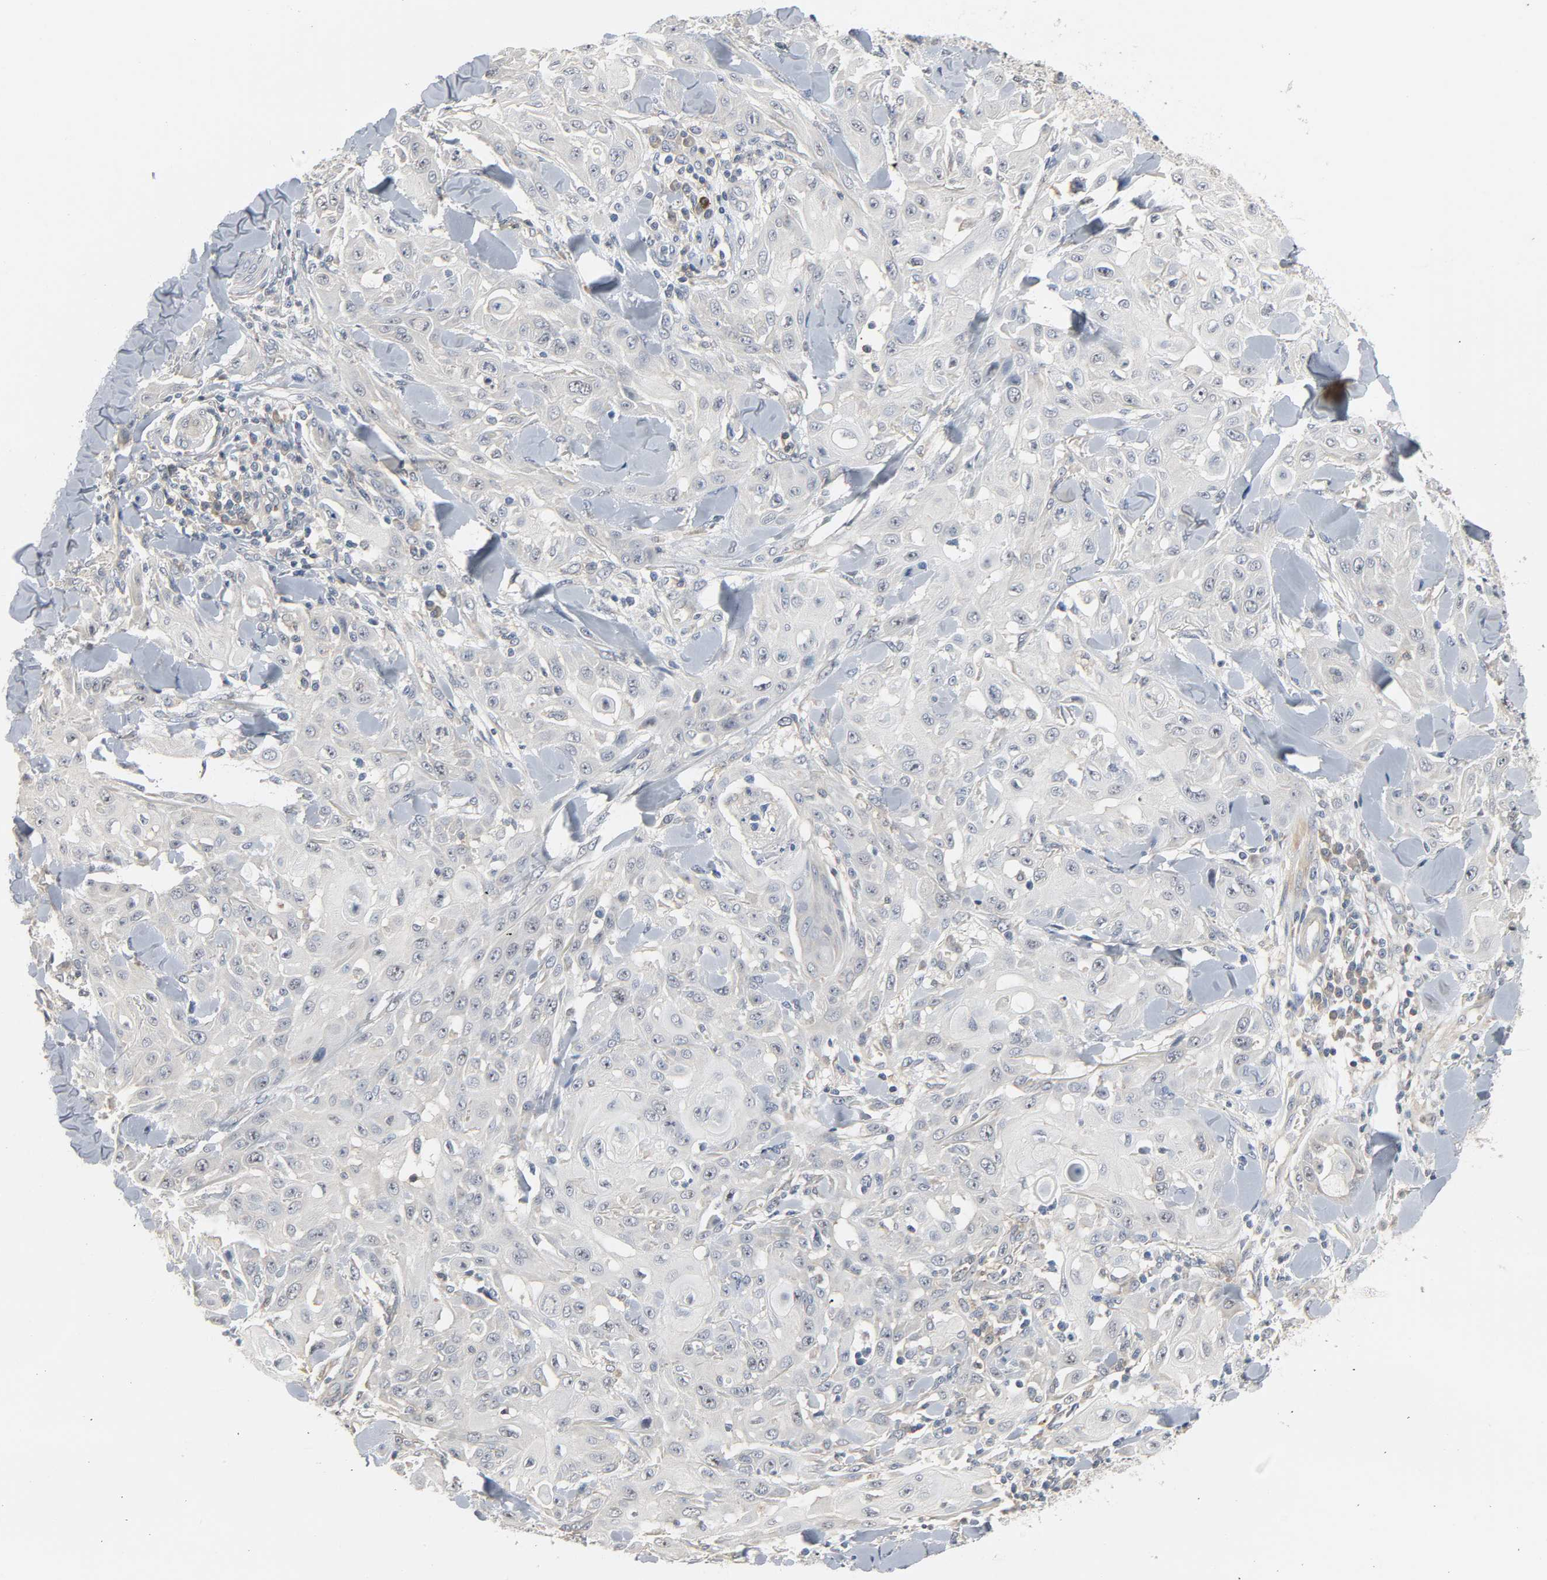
{"staining": {"intensity": "negative", "quantity": "none", "location": "none"}, "tissue": "skin cancer", "cell_type": "Tumor cells", "image_type": "cancer", "snomed": [{"axis": "morphology", "description": "Squamous cell carcinoma, NOS"}, {"axis": "topography", "description": "Skin"}], "caption": "Skin cancer (squamous cell carcinoma) was stained to show a protein in brown. There is no significant expression in tumor cells. Brightfield microscopy of immunohistochemistry stained with DAB (3,3'-diaminobenzidine) (brown) and hematoxylin (blue), captured at high magnification.", "gene": "CD4", "patient": {"sex": "male", "age": 24}}